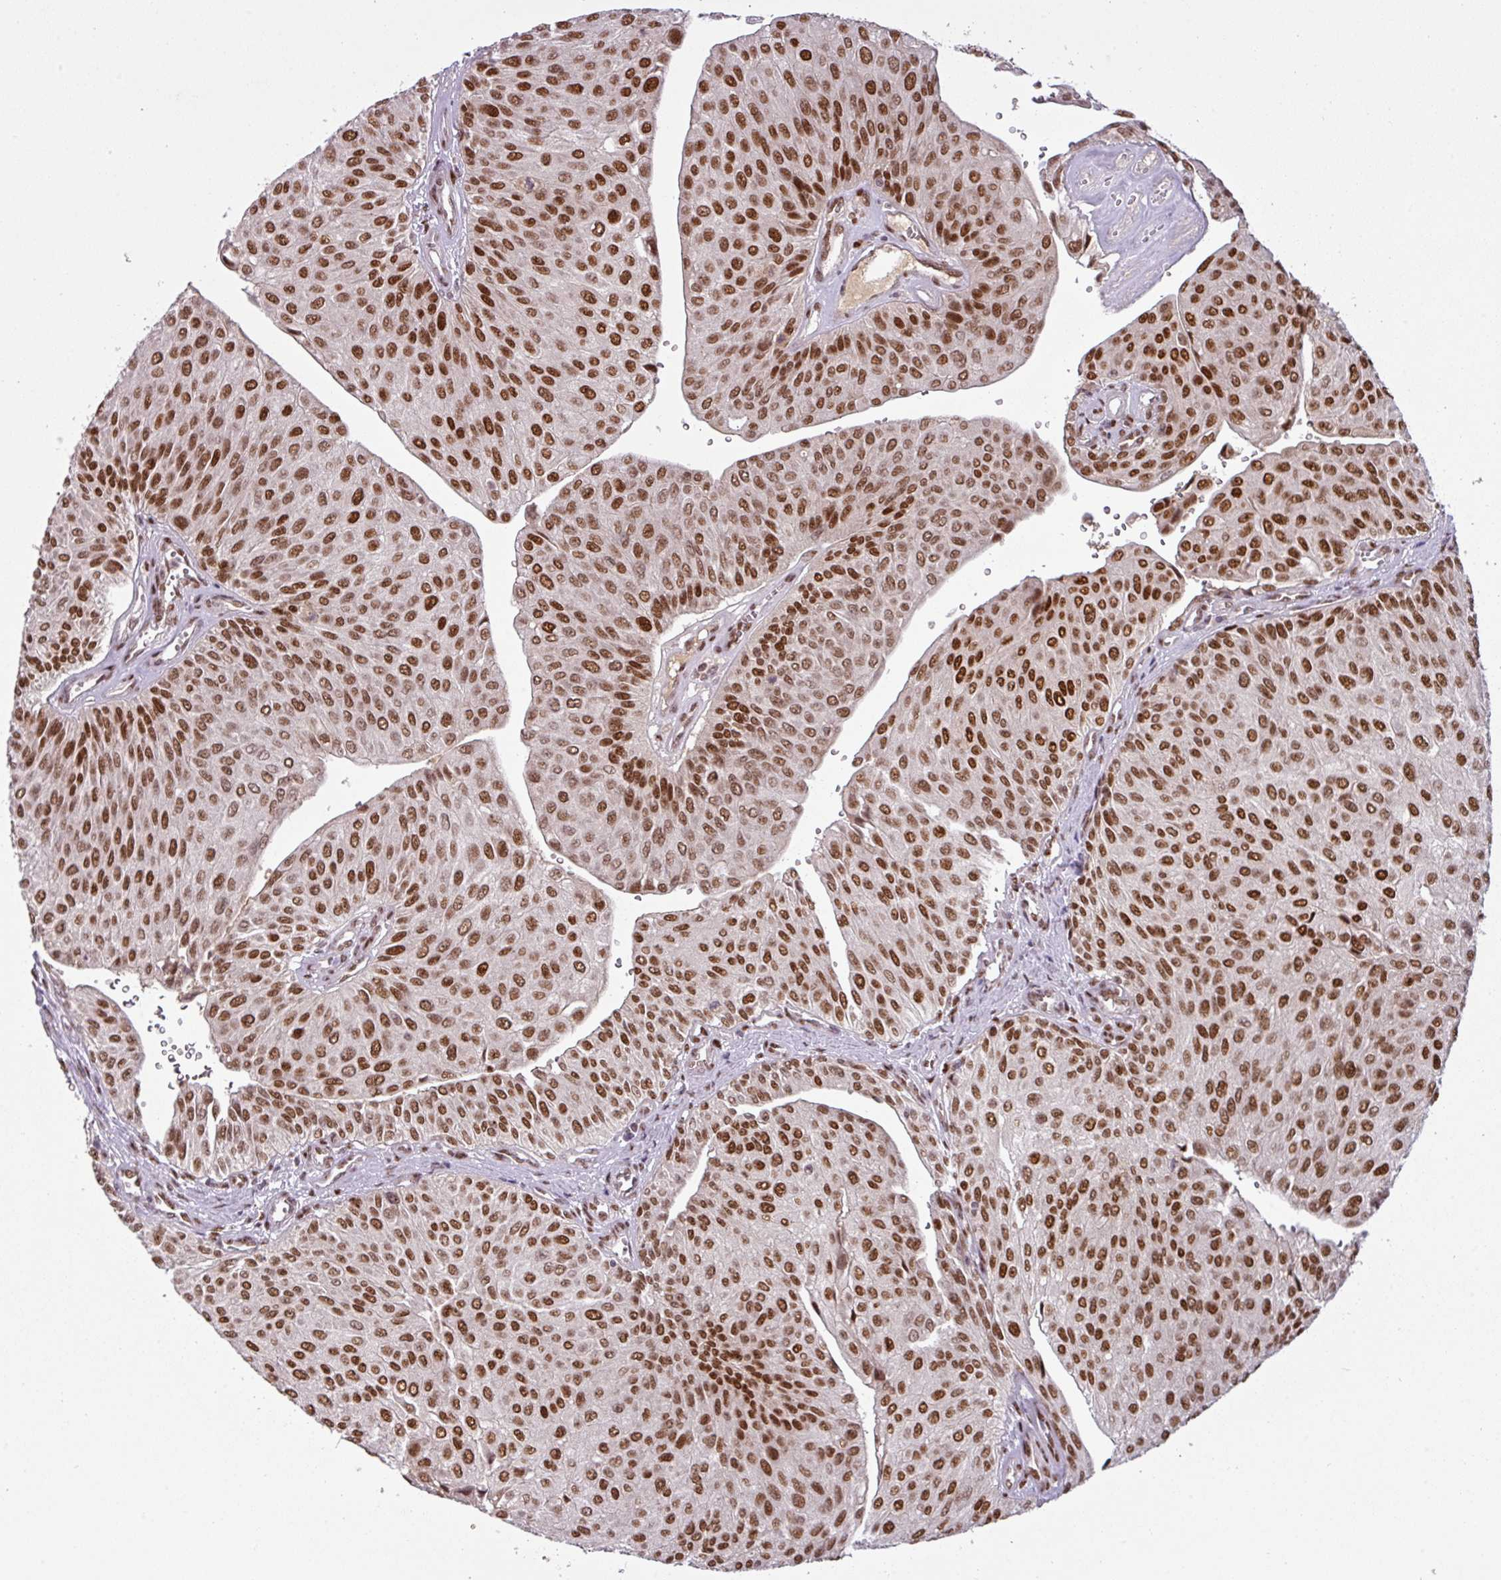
{"staining": {"intensity": "strong", "quantity": ">75%", "location": "nuclear"}, "tissue": "urothelial cancer", "cell_type": "Tumor cells", "image_type": "cancer", "snomed": [{"axis": "morphology", "description": "Urothelial carcinoma, NOS"}, {"axis": "topography", "description": "Urinary bladder"}], "caption": "Immunohistochemical staining of urothelial cancer demonstrates high levels of strong nuclear protein expression in approximately >75% of tumor cells.", "gene": "IRF2BPL", "patient": {"sex": "male", "age": 67}}